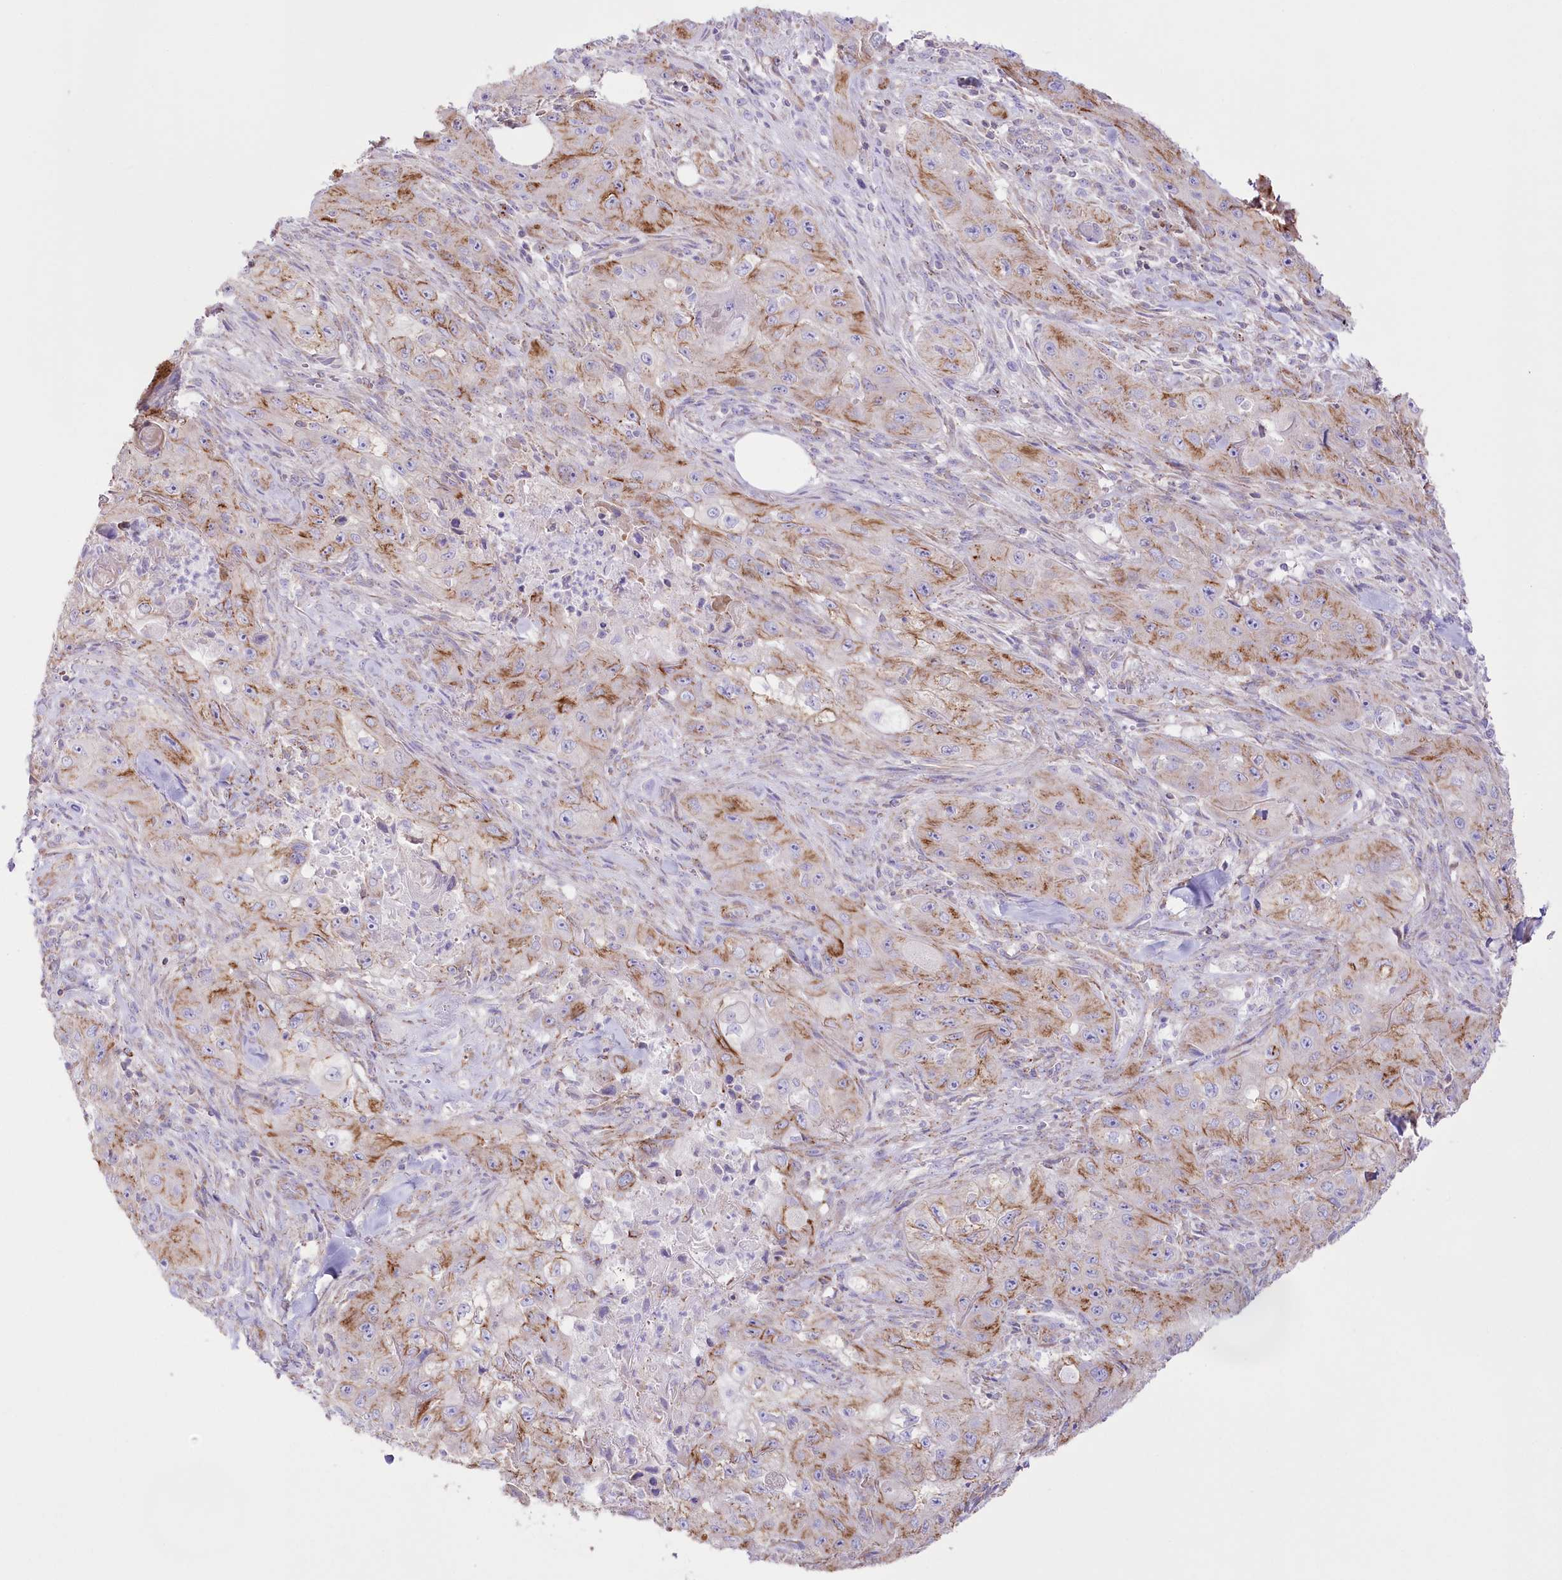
{"staining": {"intensity": "moderate", "quantity": ">75%", "location": "cytoplasmic/membranous"}, "tissue": "skin cancer", "cell_type": "Tumor cells", "image_type": "cancer", "snomed": [{"axis": "morphology", "description": "Squamous cell carcinoma, NOS"}, {"axis": "topography", "description": "Skin"}, {"axis": "topography", "description": "Subcutis"}], "caption": "Skin squamous cell carcinoma was stained to show a protein in brown. There is medium levels of moderate cytoplasmic/membranous positivity in approximately >75% of tumor cells.", "gene": "FAM216A", "patient": {"sex": "male", "age": 73}}